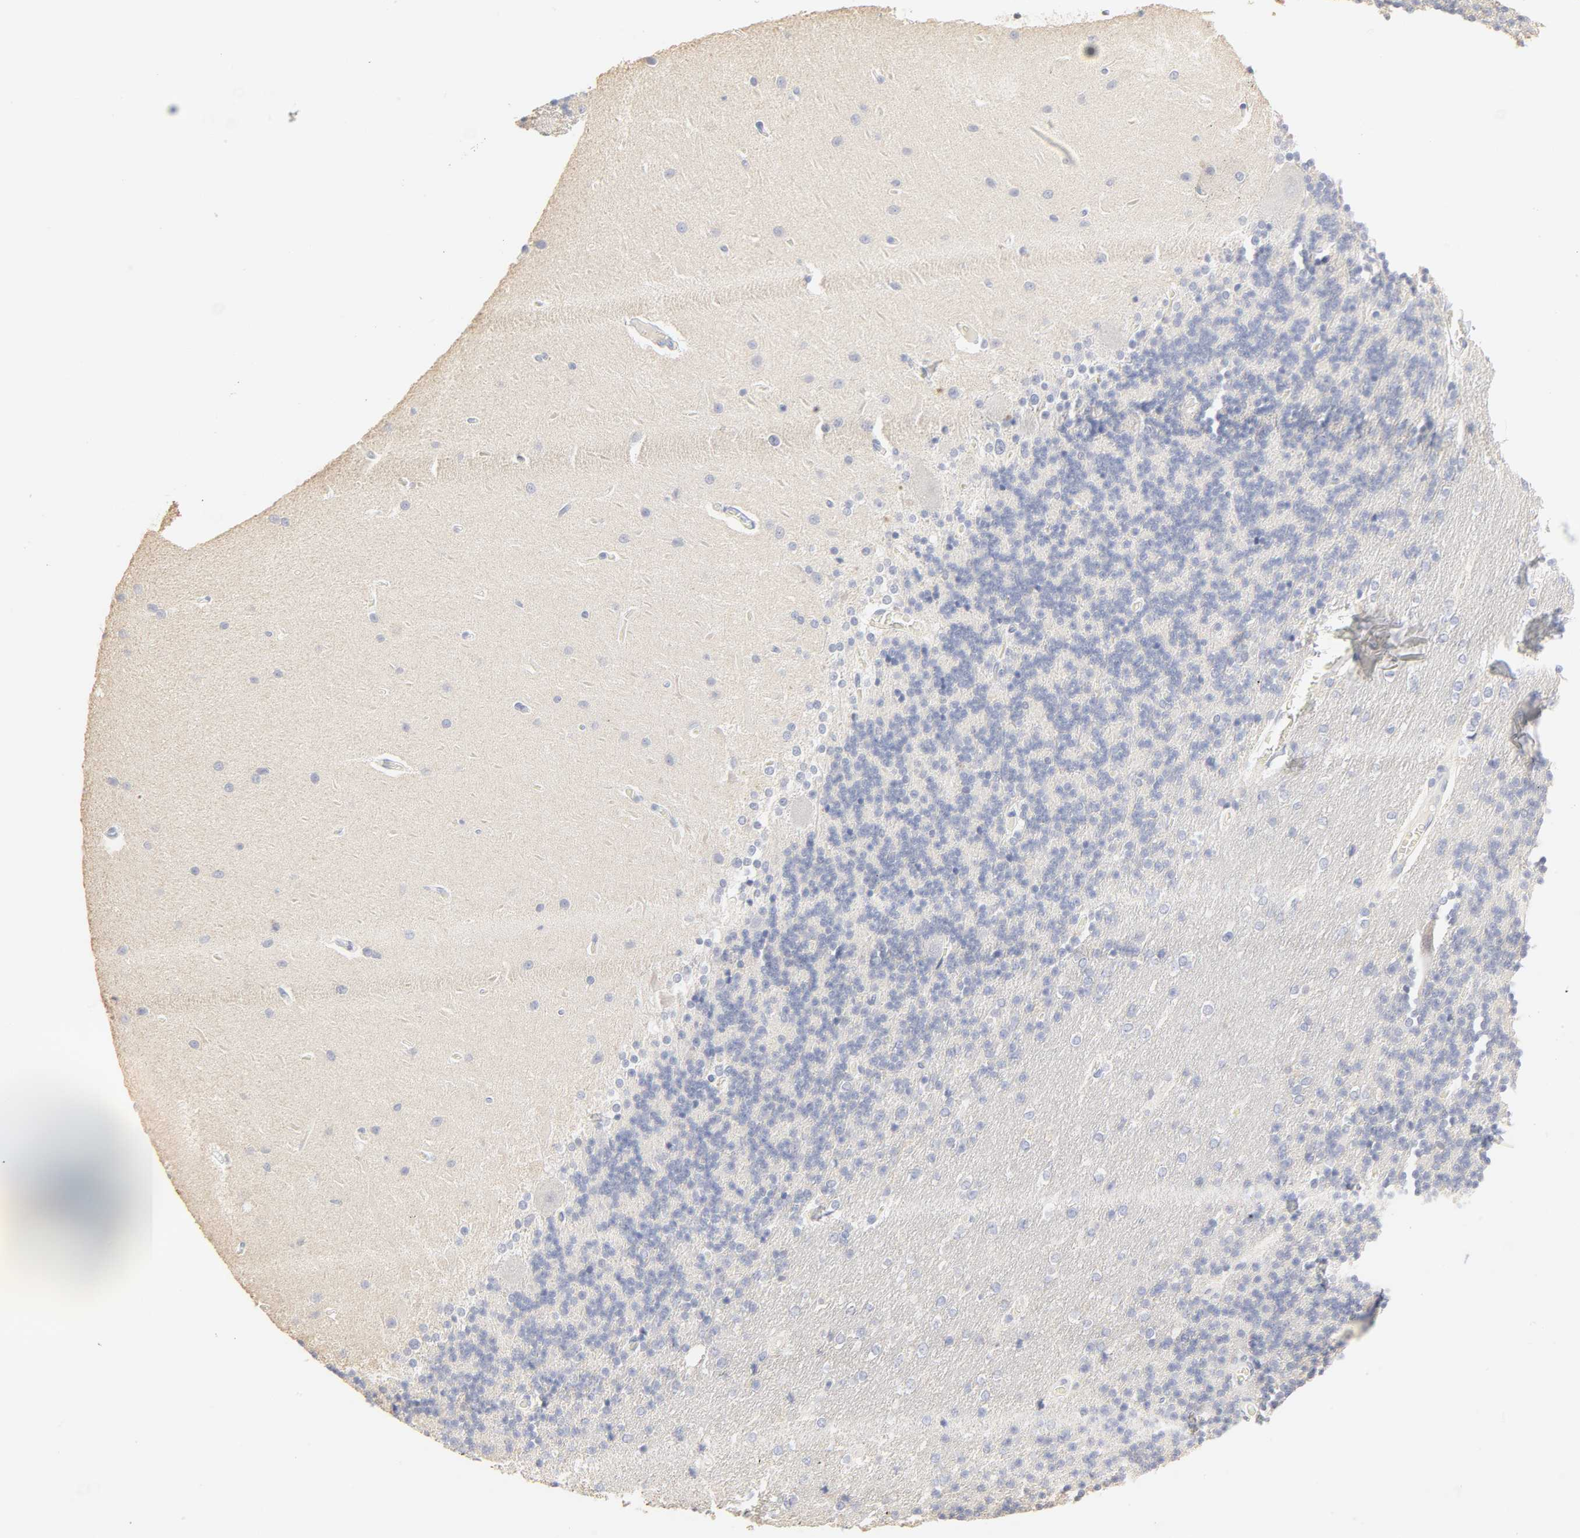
{"staining": {"intensity": "negative", "quantity": "none", "location": "none"}, "tissue": "cerebellum", "cell_type": "Cells in granular layer", "image_type": "normal", "snomed": [{"axis": "morphology", "description": "Normal tissue, NOS"}, {"axis": "topography", "description": "Cerebellum"}], "caption": "IHC of unremarkable cerebellum shows no staining in cells in granular layer.", "gene": "FCGBP", "patient": {"sex": "female", "age": 54}}